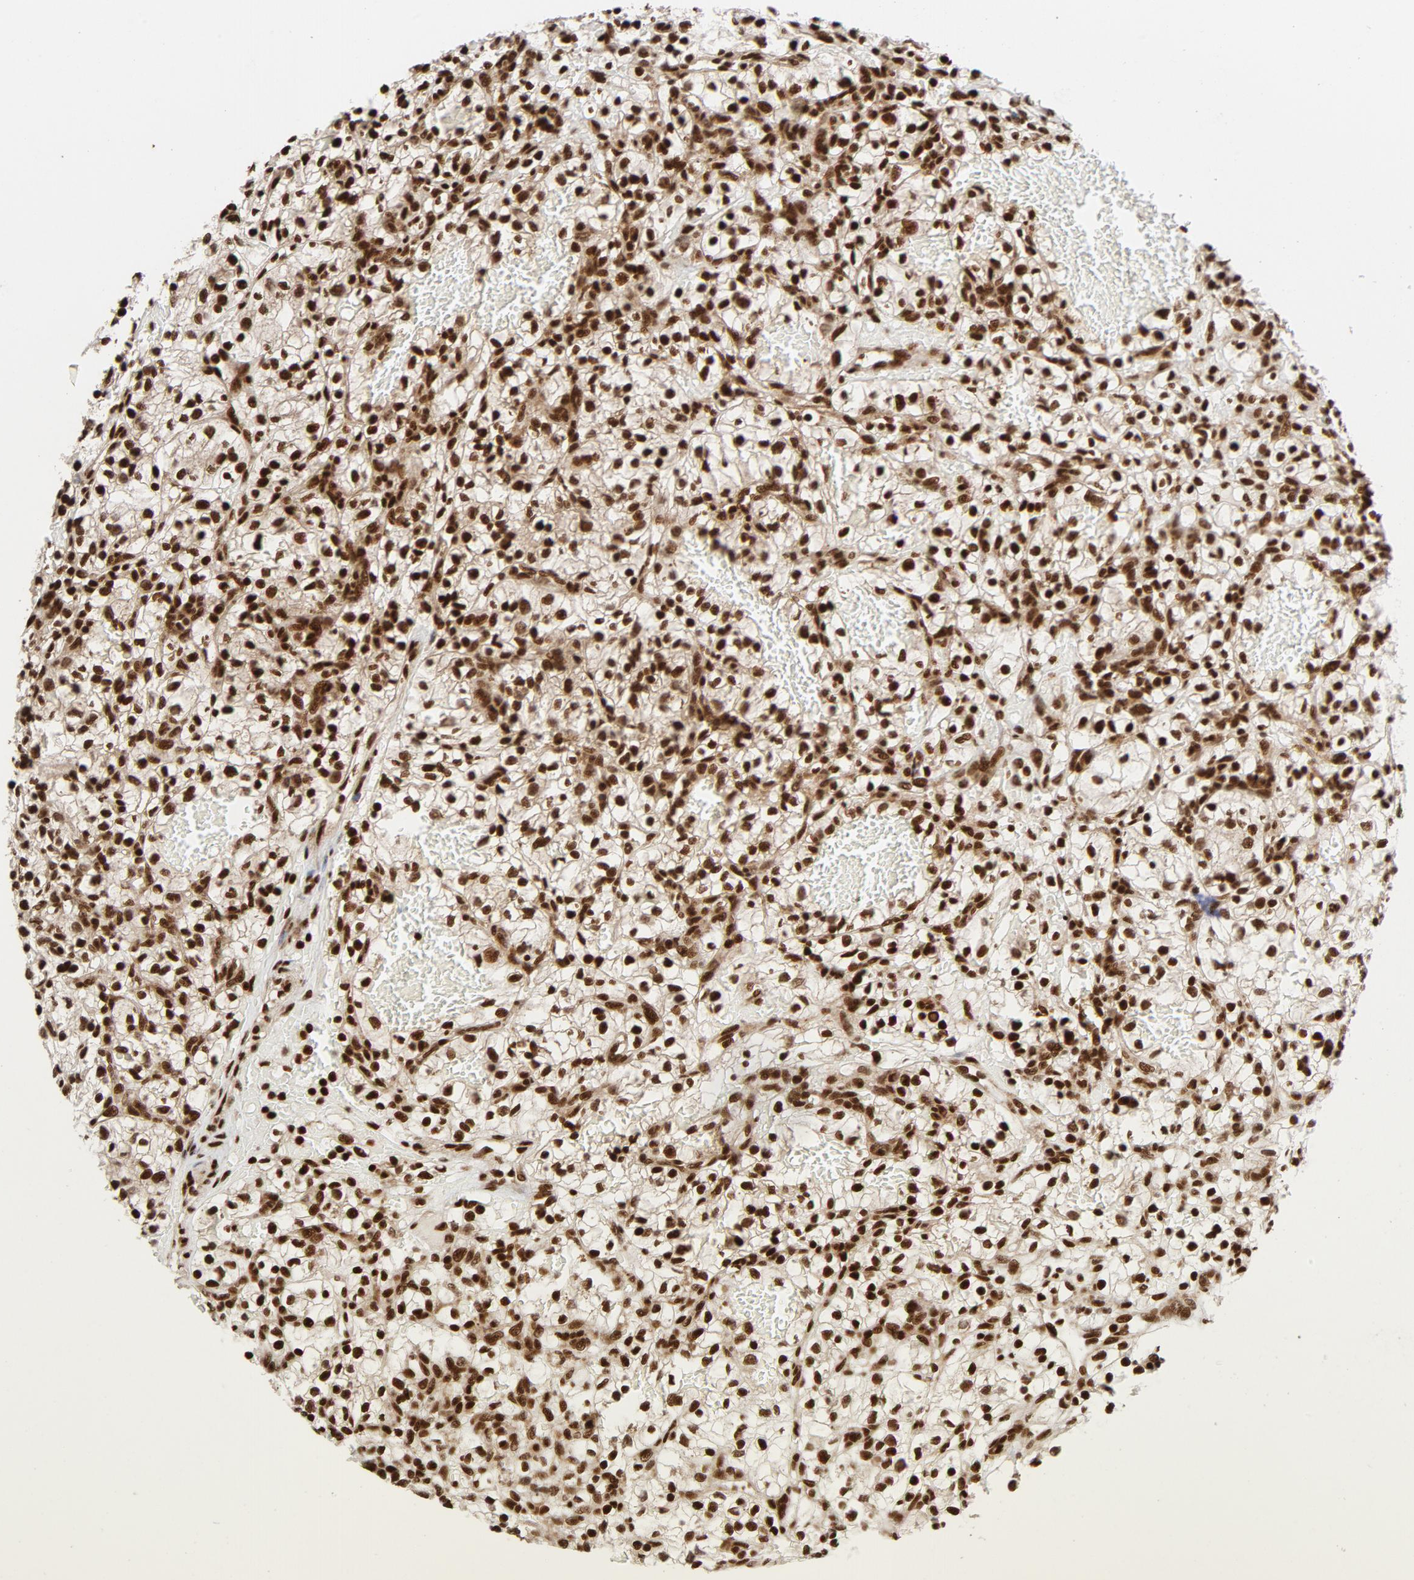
{"staining": {"intensity": "strong", "quantity": ">75%", "location": "nuclear"}, "tissue": "renal cancer", "cell_type": "Tumor cells", "image_type": "cancer", "snomed": [{"axis": "morphology", "description": "Adenocarcinoma, NOS"}, {"axis": "topography", "description": "Kidney"}], "caption": "Human renal cancer (adenocarcinoma) stained with a protein marker demonstrates strong staining in tumor cells.", "gene": "NFYB", "patient": {"sex": "female", "age": 57}}